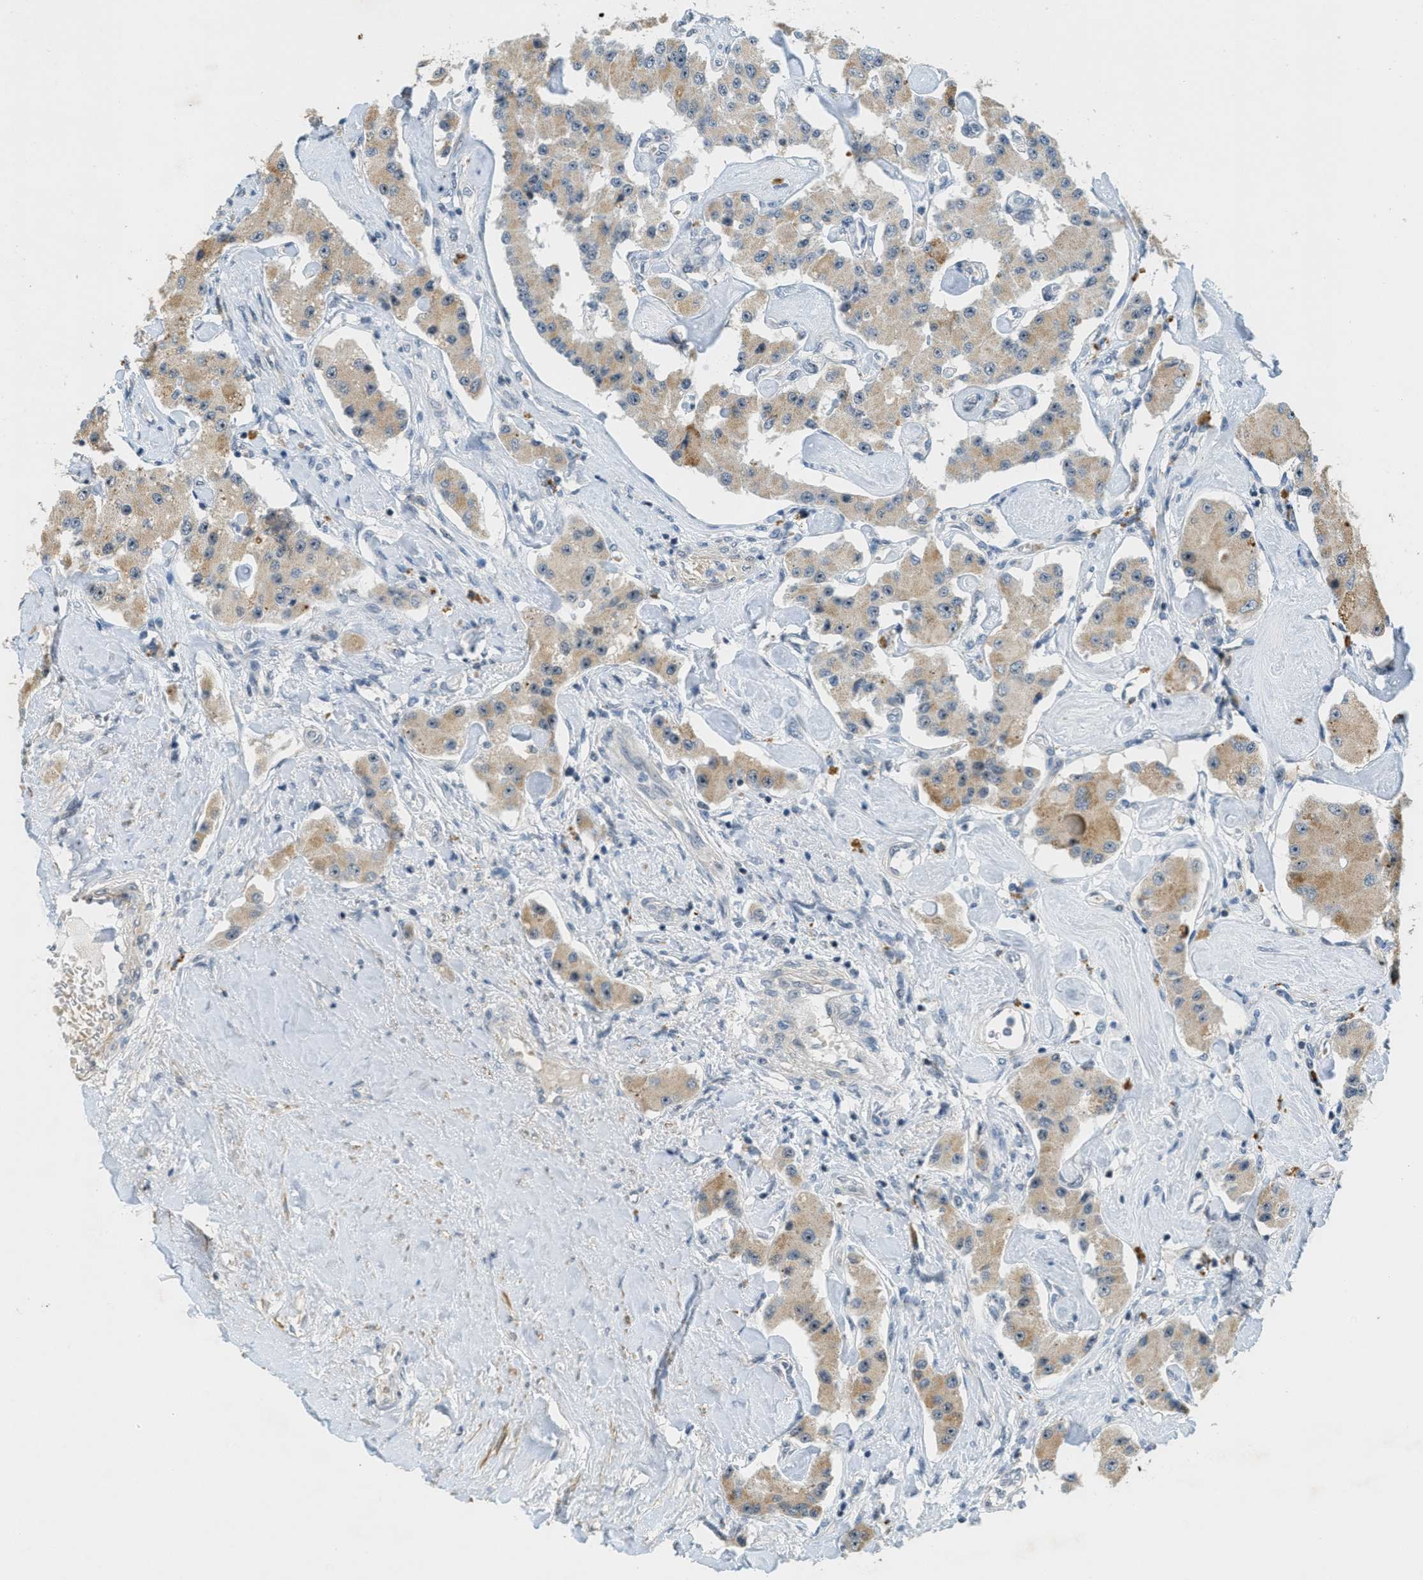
{"staining": {"intensity": "moderate", "quantity": ">75%", "location": "cytoplasmic/membranous,nuclear"}, "tissue": "carcinoid", "cell_type": "Tumor cells", "image_type": "cancer", "snomed": [{"axis": "morphology", "description": "Carcinoid, malignant, NOS"}, {"axis": "topography", "description": "Pancreas"}], "caption": "Human carcinoid (malignant) stained for a protein (brown) displays moderate cytoplasmic/membranous and nuclear positive staining in about >75% of tumor cells.", "gene": "DDX47", "patient": {"sex": "male", "age": 41}}